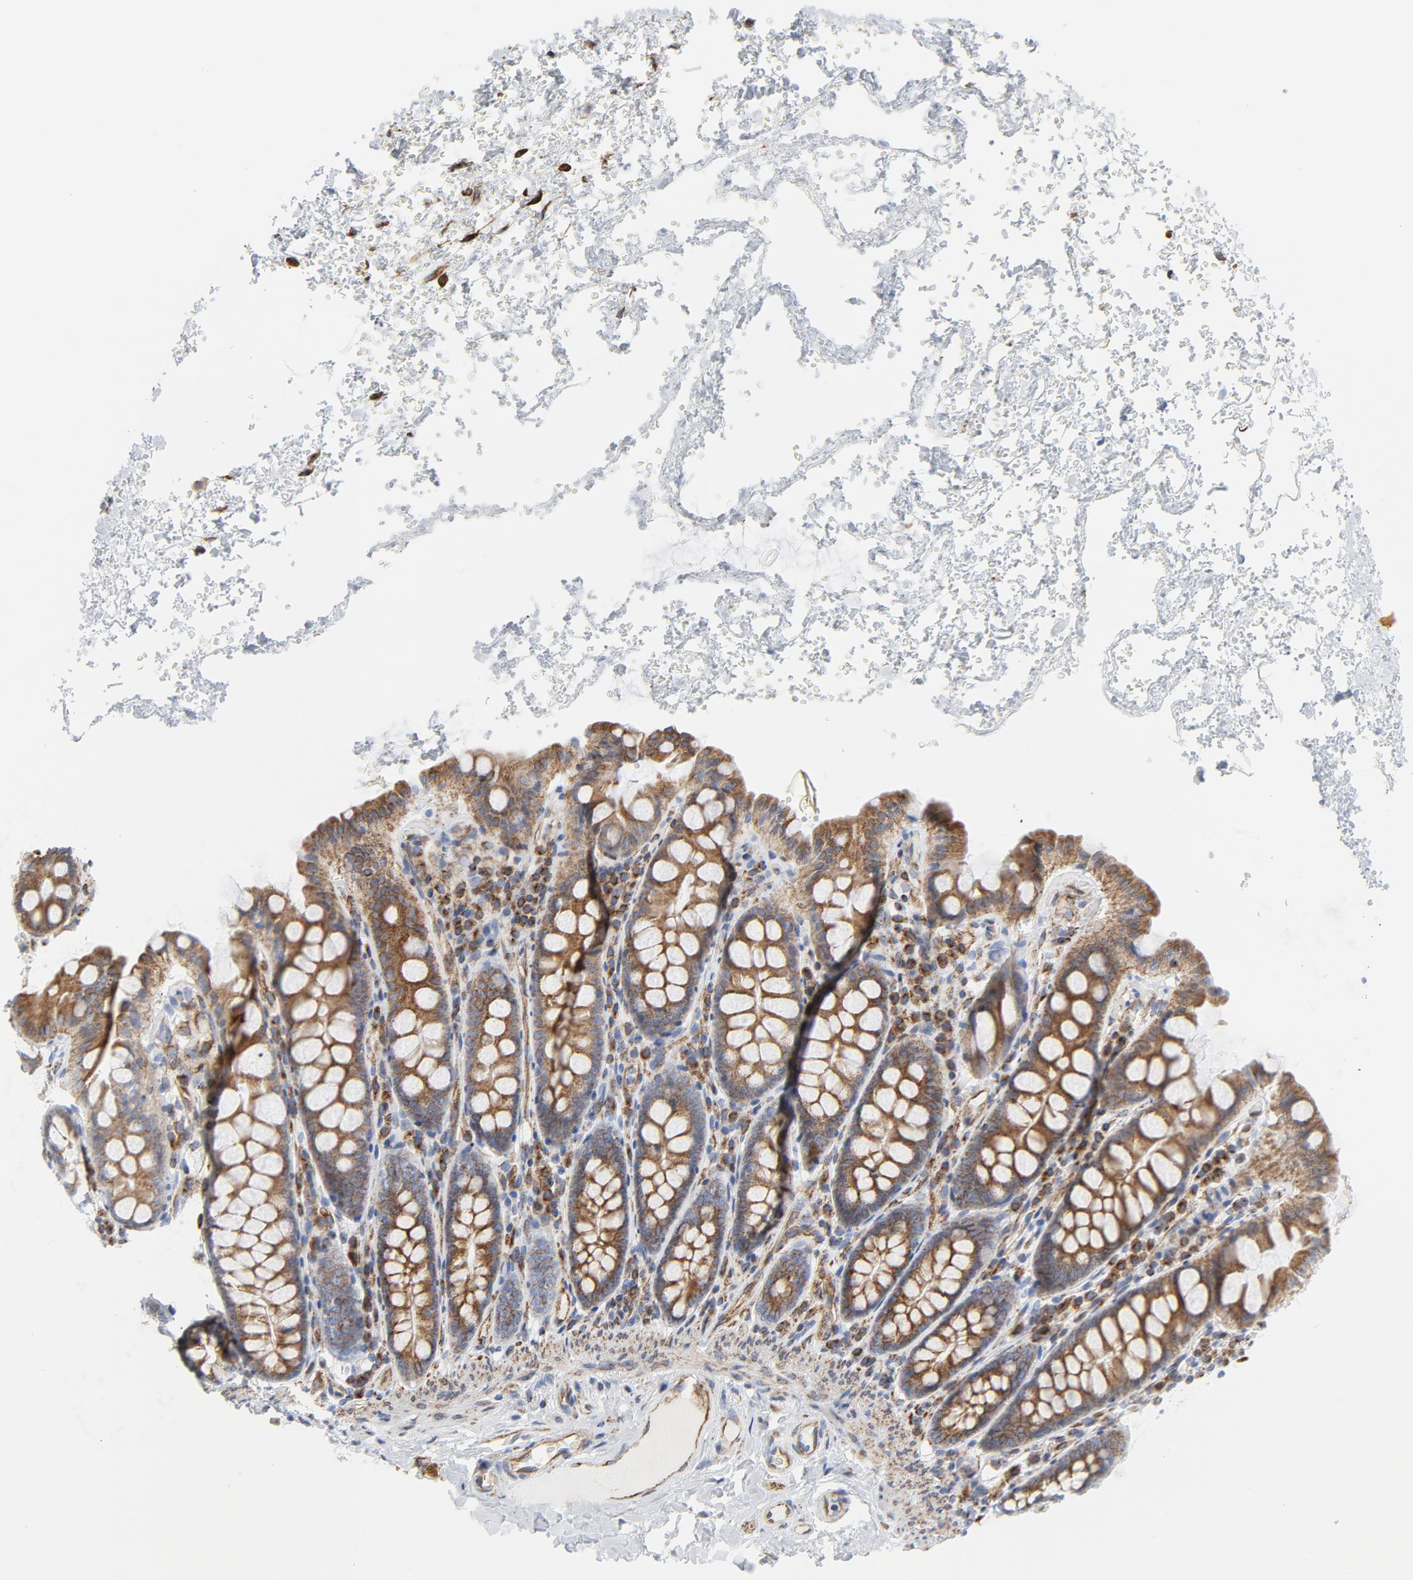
{"staining": {"intensity": "moderate", "quantity": ">75%", "location": "cytoplasmic/membranous"}, "tissue": "colon", "cell_type": "Endothelial cells", "image_type": "normal", "snomed": [{"axis": "morphology", "description": "Normal tissue, NOS"}, {"axis": "topography", "description": "Colon"}], "caption": "Protein expression analysis of unremarkable human colon reveals moderate cytoplasmic/membranous staining in approximately >75% of endothelial cells. (brown staining indicates protein expression, while blue staining denotes nuclei).", "gene": "TUBB1", "patient": {"sex": "female", "age": 61}}